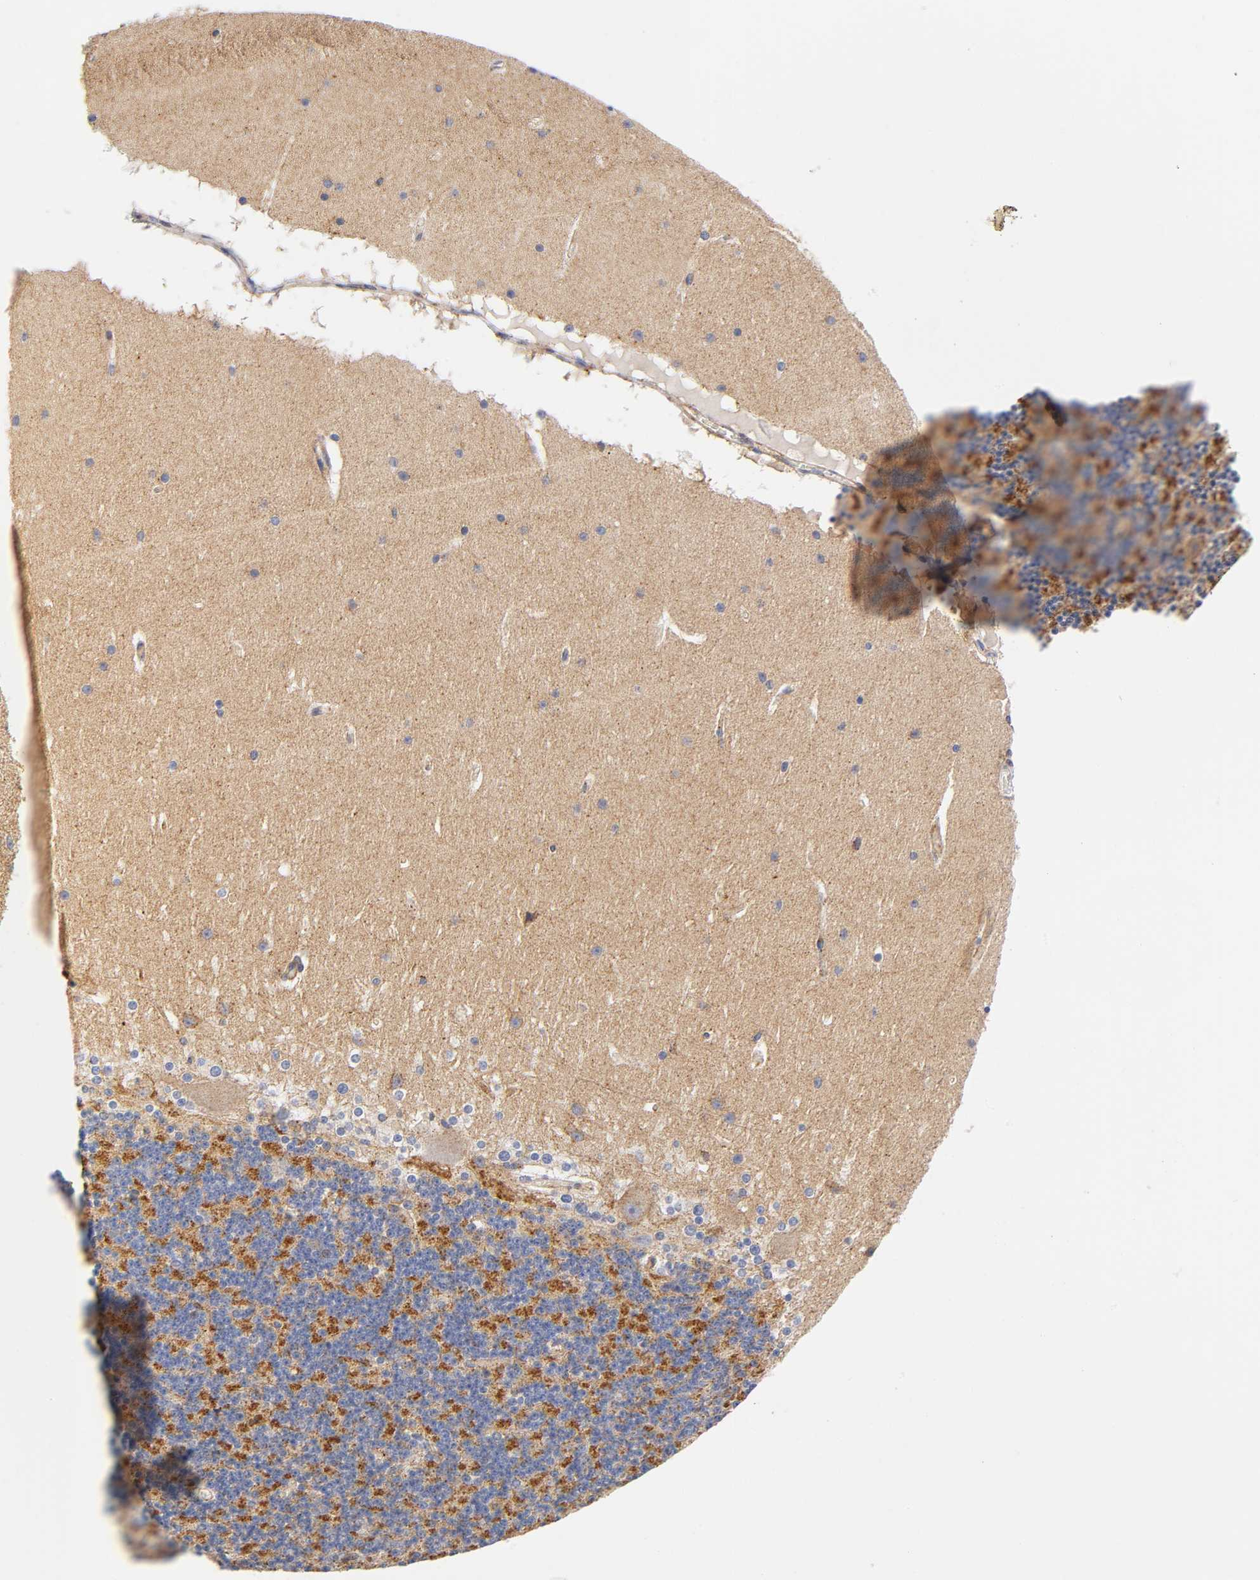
{"staining": {"intensity": "moderate", "quantity": "25%-75%", "location": "cytoplasmic/membranous"}, "tissue": "cerebellum", "cell_type": "Cells in granular layer", "image_type": "normal", "snomed": [{"axis": "morphology", "description": "Normal tissue, NOS"}, {"axis": "topography", "description": "Cerebellum"}], "caption": "Cerebellum stained for a protein exhibits moderate cytoplasmic/membranous positivity in cells in granular layer.", "gene": "ANXA7", "patient": {"sex": "female", "age": 19}}